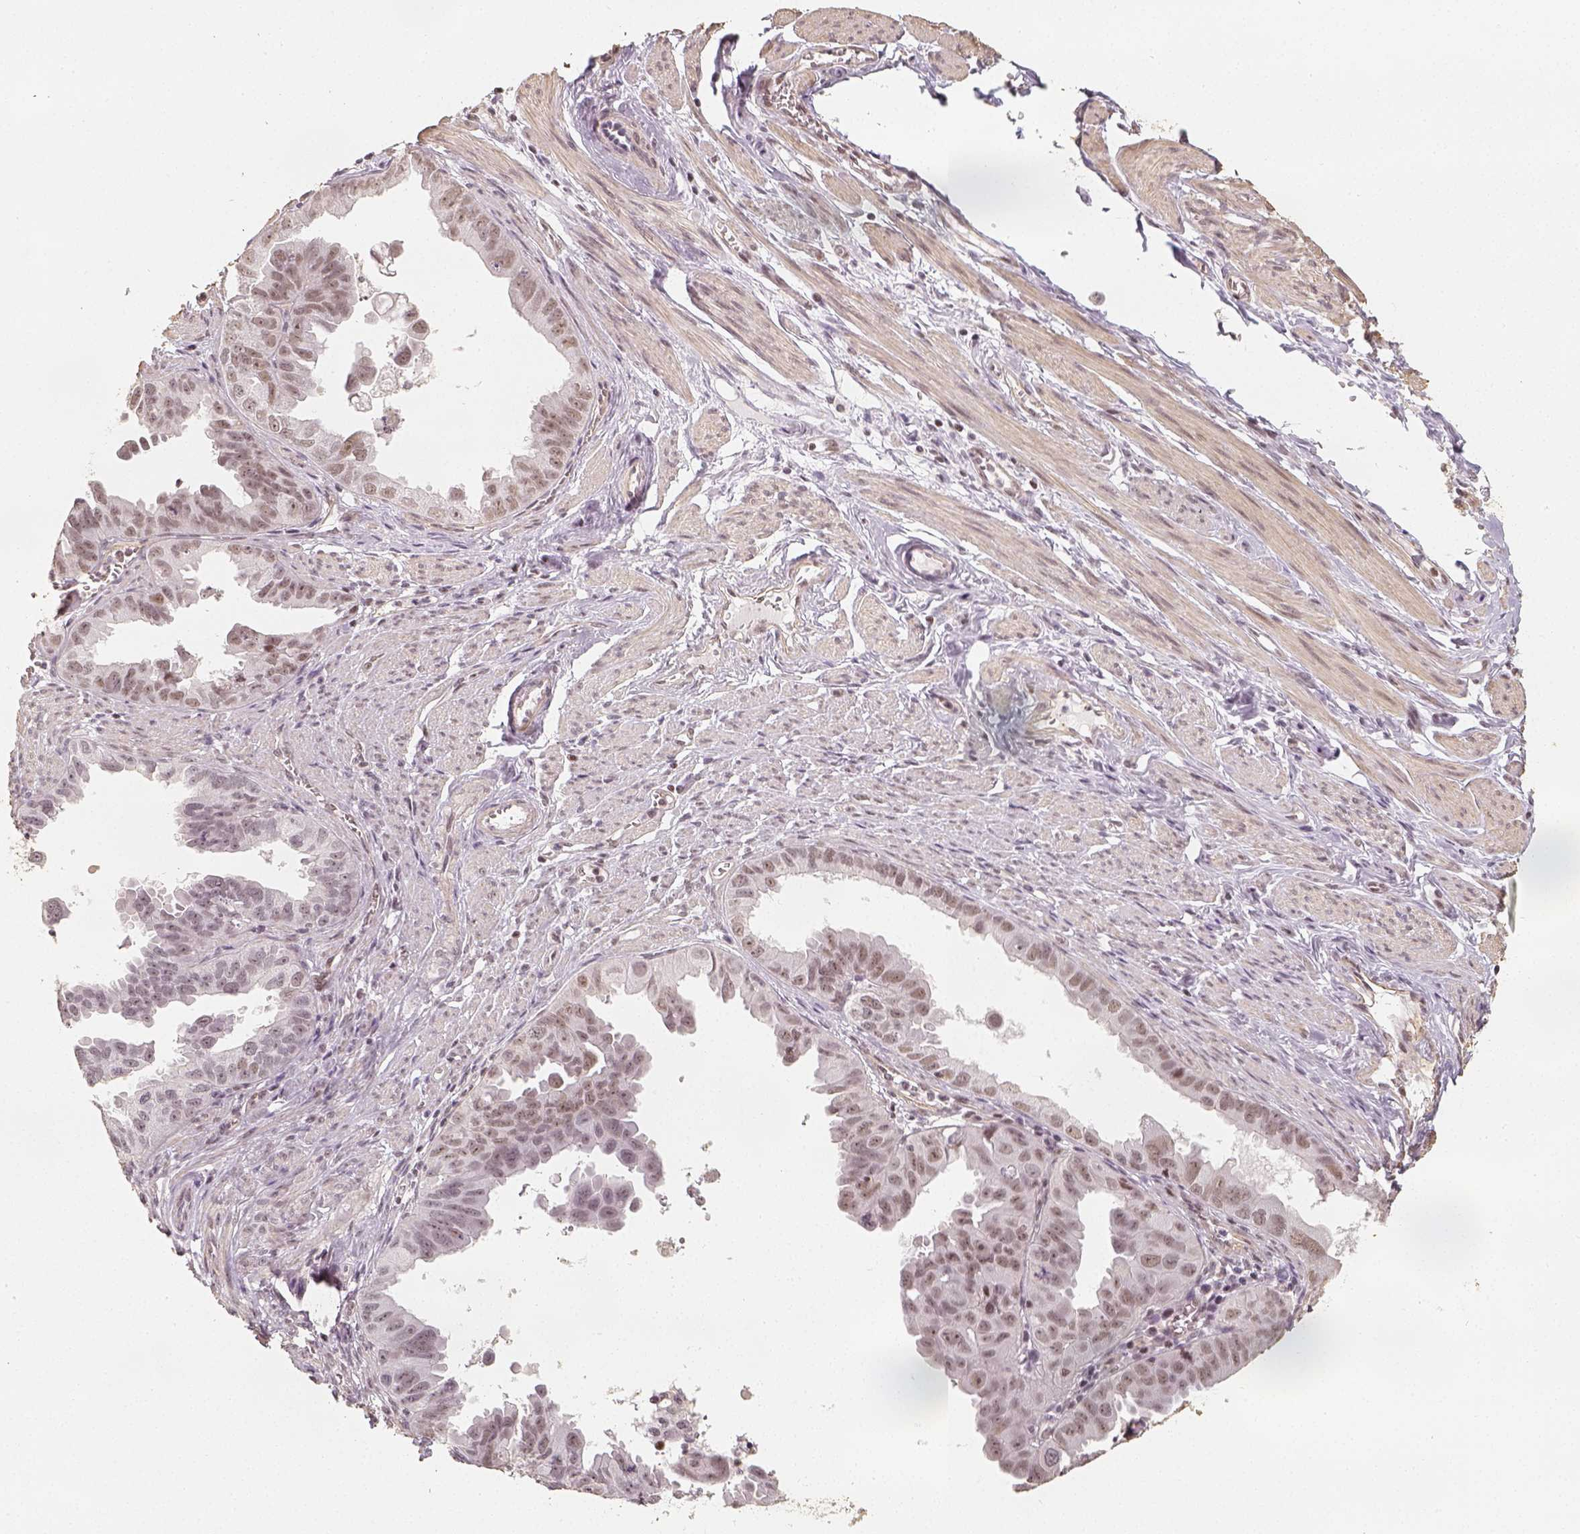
{"staining": {"intensity": "weak", "quantity": ">75%", "location": "nuclear"}, "tissue": "ovarian cancer", "cell_type": "Tumor cells", "image_type": "cancer", "snomed": [{"axis": "morphology", "description": "Carcinoma, endometroid"}, {"axis": "topography", "description": "Ovary"}], "caption": "Immunohistochemical staining of human ovarian cancer displays low levels of weak nuclear protein staining in about >75% of tumor cells.", "gene": "HDAC1", "patient": {"sex": "female", "age": 85}}